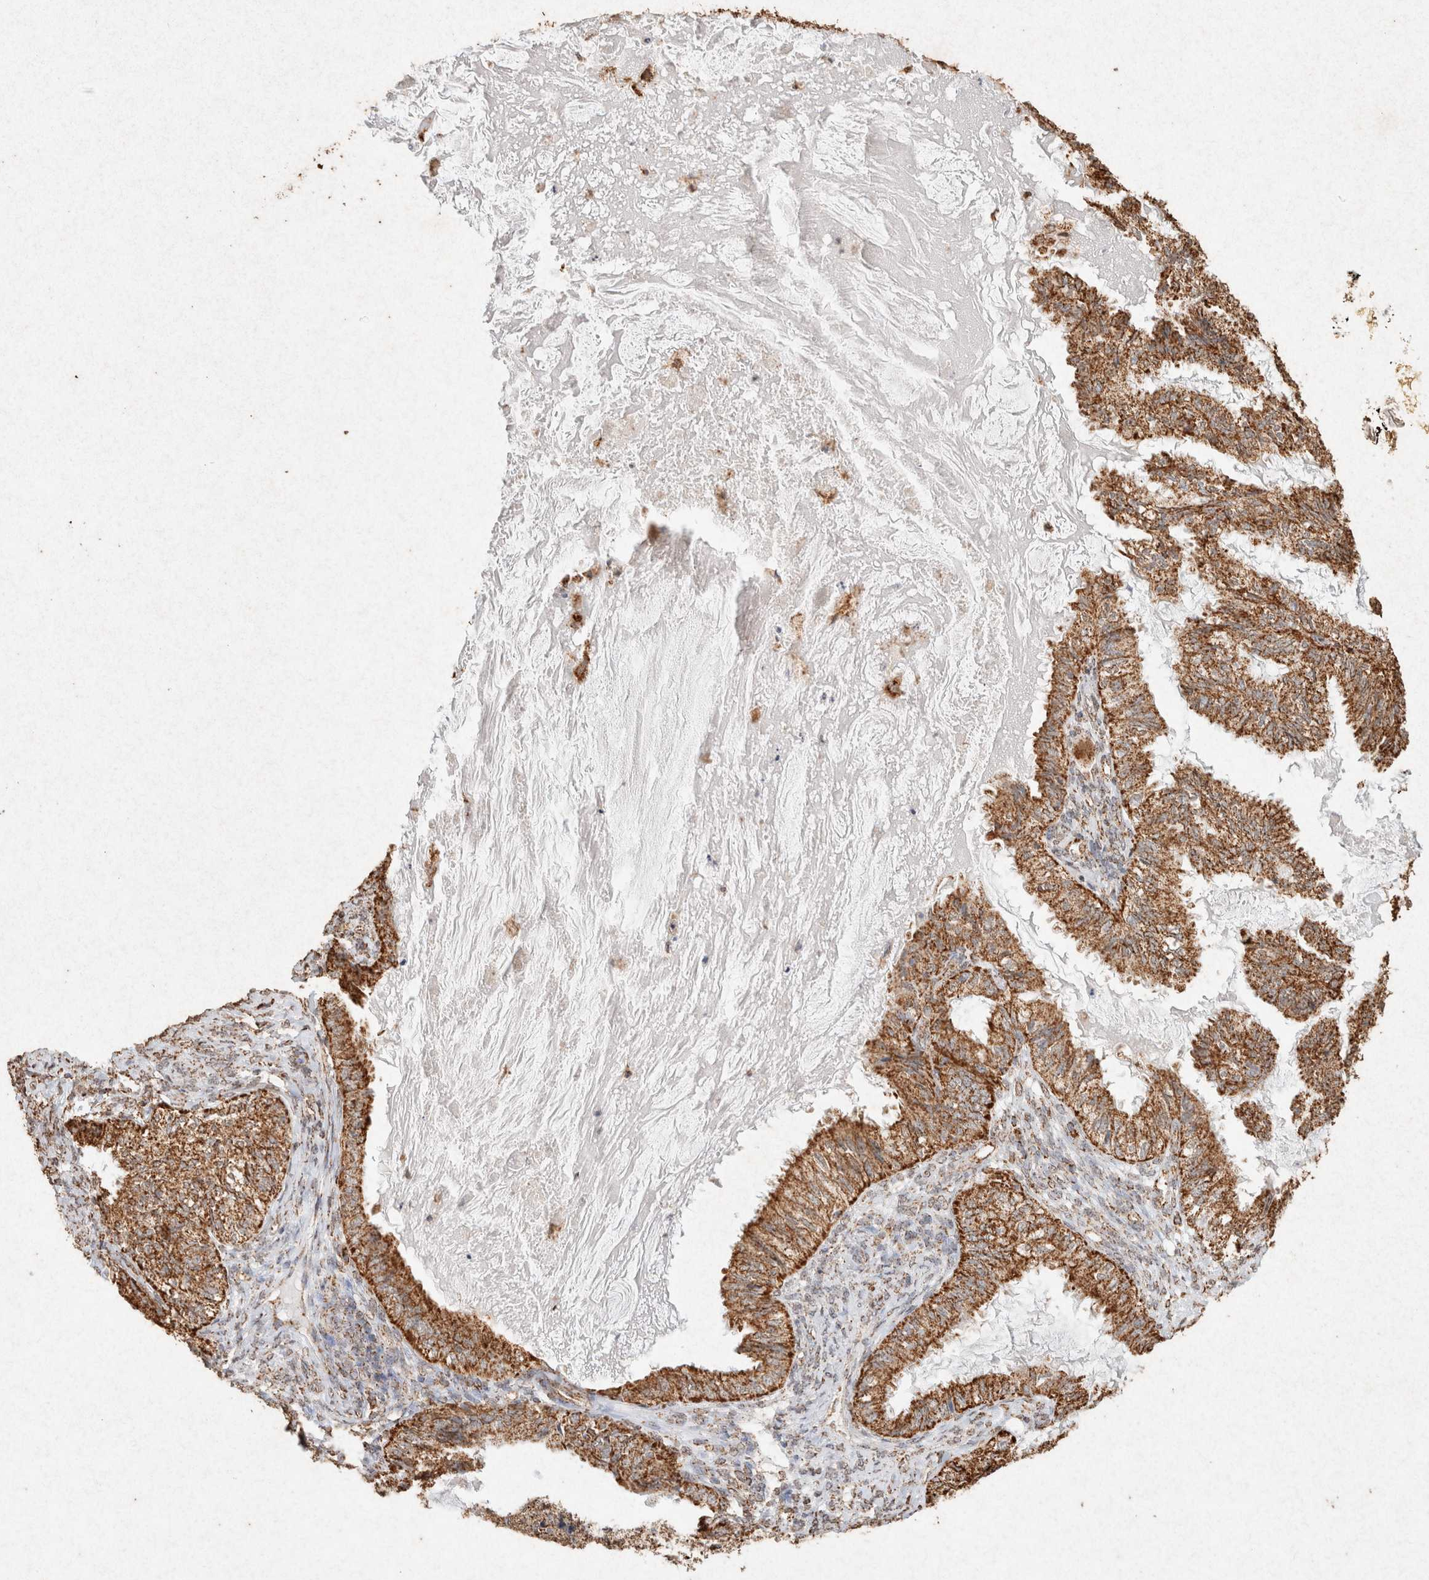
{"staining": {"intensity": "strong", "quantity": ">75%", "location": "cytoplasmic/membranous"}, "tissue": "cervical cancer", "cell_type": "Tumor cells", "image_type": "cancer", "snomed": [{"axis": "morphology", "description": "Normal tissue, NOS"}, {"axis": "morphology", "description": "Adenocarcinoma, NOS"}, {"axis": "topography", "description": "Cervix"}, {"axis": "topography", "description": "Endometrium"}], "caption": "High-power microscopy captured an immunohistochemistry (IHC) photomicrograph of cervical cancer (adenocarcinoma), revealing strong cytoplasmic/membranous expression in approximately >75% of tumor cells.", "gene": "SDC2", "patient": {"sex": "female", "age": 86}}